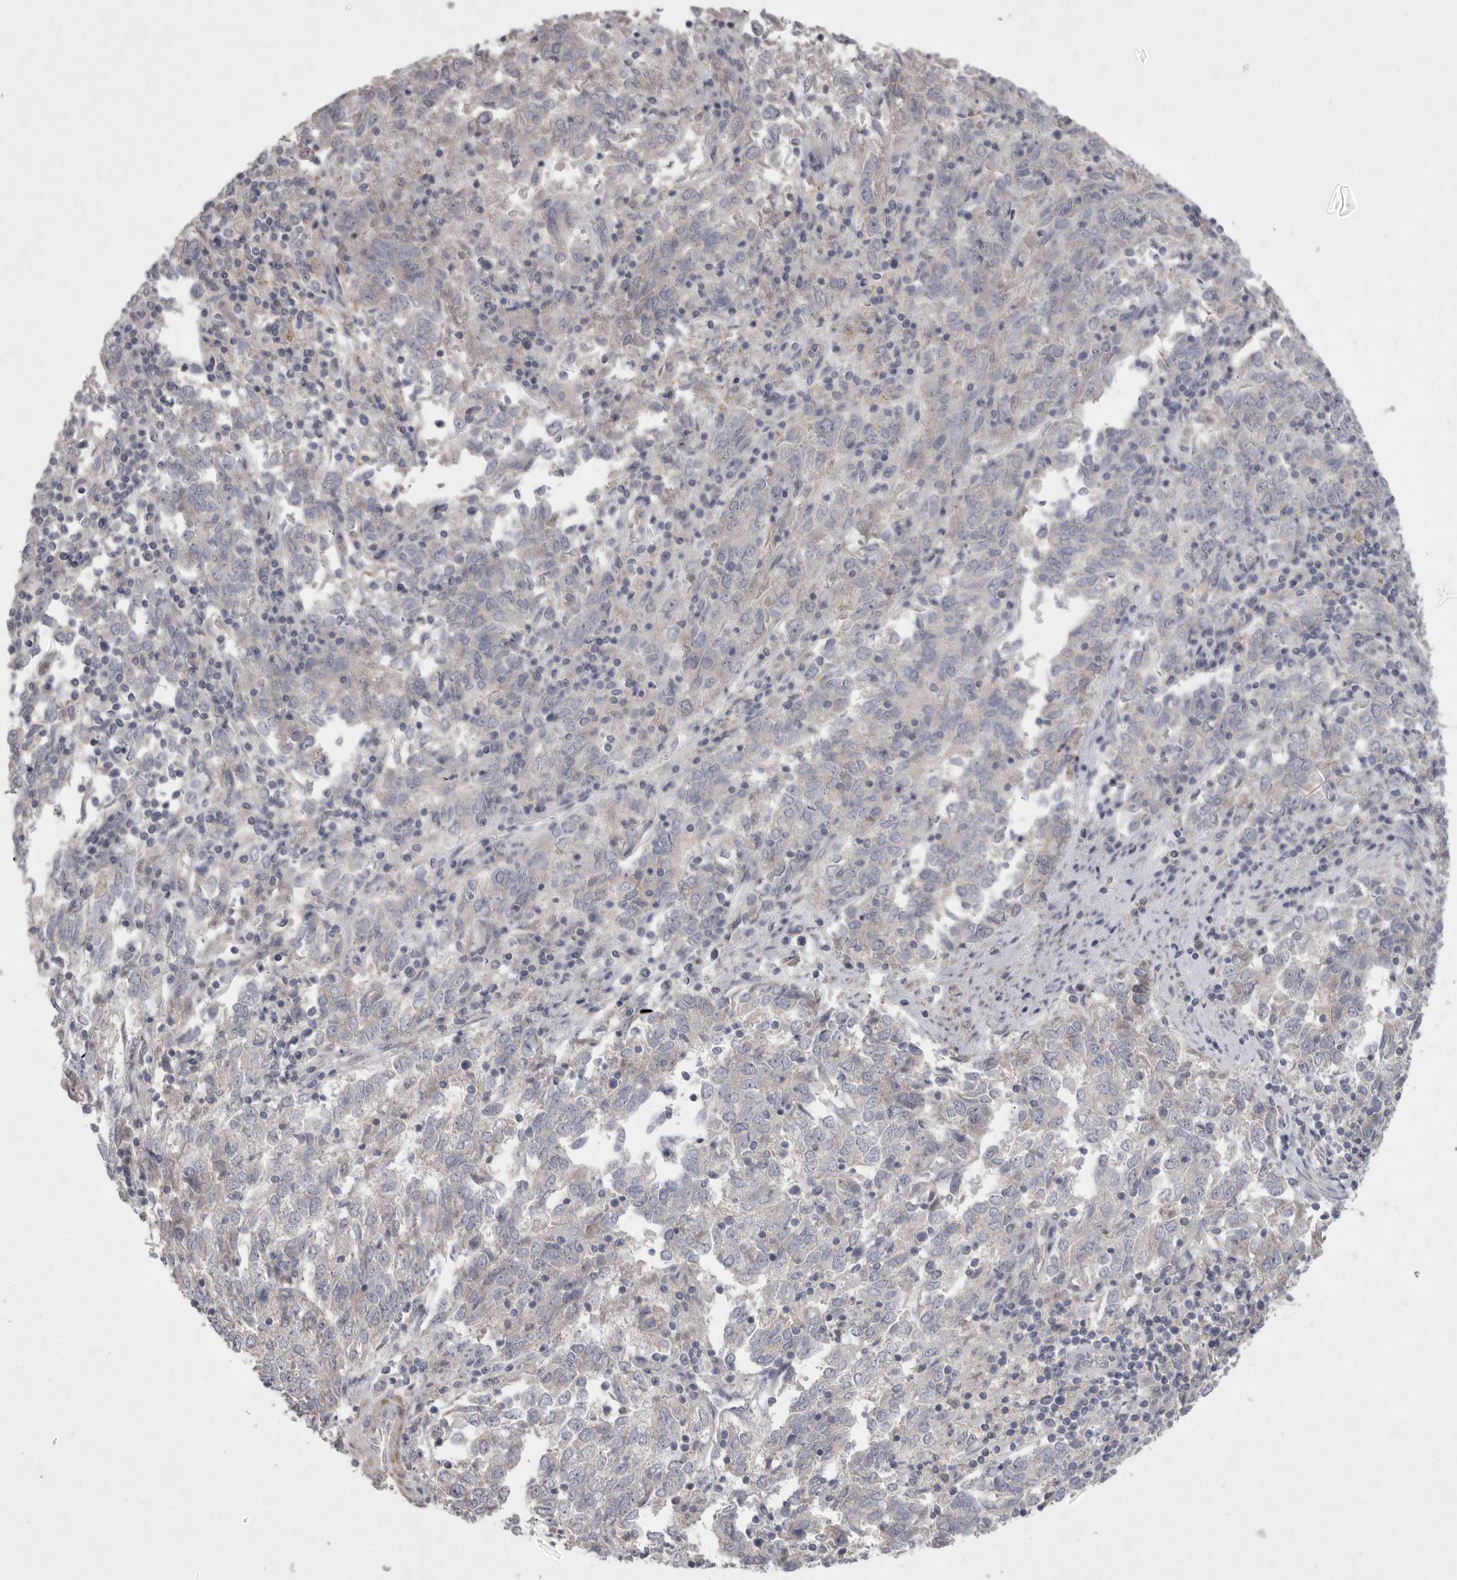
{"staining": {"intensity": "negative", "quantity": "none", "location": "none"}, "tissue": "endometrial cancer", "cell_type": "Tumor cells", "image_type": "cancer", "snomed": [{"axis": "morphology", "description": "Adenocarcinoma, NOS"}, {"axis": "topography", "description": "Endometrium"}], "caption": "IHC of human adenocarcinoma (endometrial) demonstrates no staining in tumor cells. (Stains: DAB (3,3'-diaminobenzidine) IHC with hematoxylin counter stain, Microscopy: brightfield microscopy at high magnification).", "gene": "VANGL2", "patient": {"sex": "female", "age": 80}}